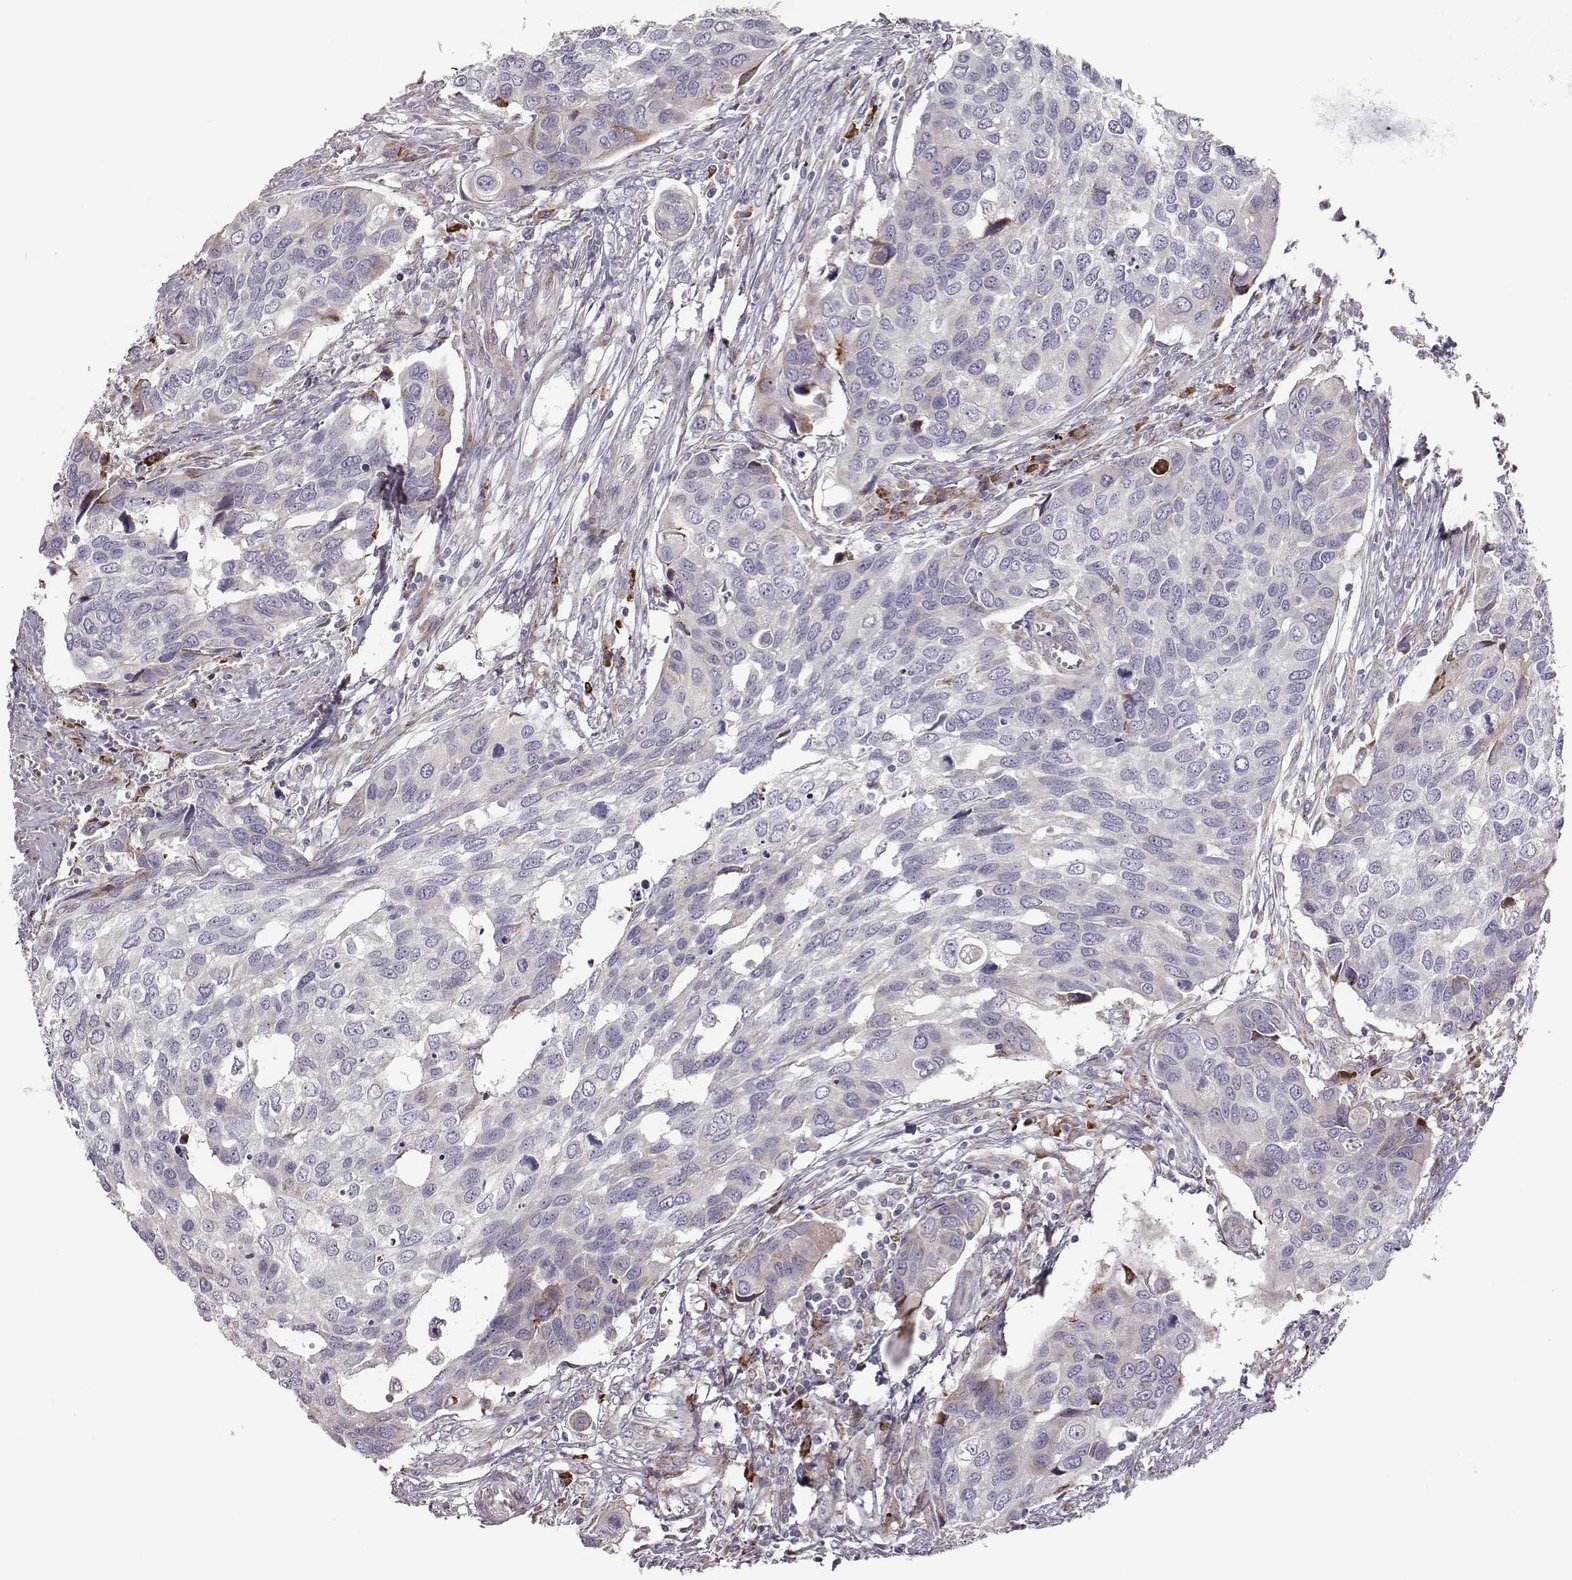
{"staining": {"intensity": "negative", "quantity": "none", "location": "none"}, "tissue": "urothelial cancer", "cell_type": "Tumor cells", "image_type": "cancer", "snomed": [{"axis": "morphology", "description": "Urothelial carcinoma, High grade"}, {"axis": "topography", "description": "Urinary bladder"}], "caption": "This histopathology image is of high-grade urothelial carcinoma stained with immunohistochemistry to label a protein in brown with the nuclei are counter-stained blue. There is no positivity in tumor cells.", "gene": "SELENOI", "patient": {"sex": "male", "age": 60}}